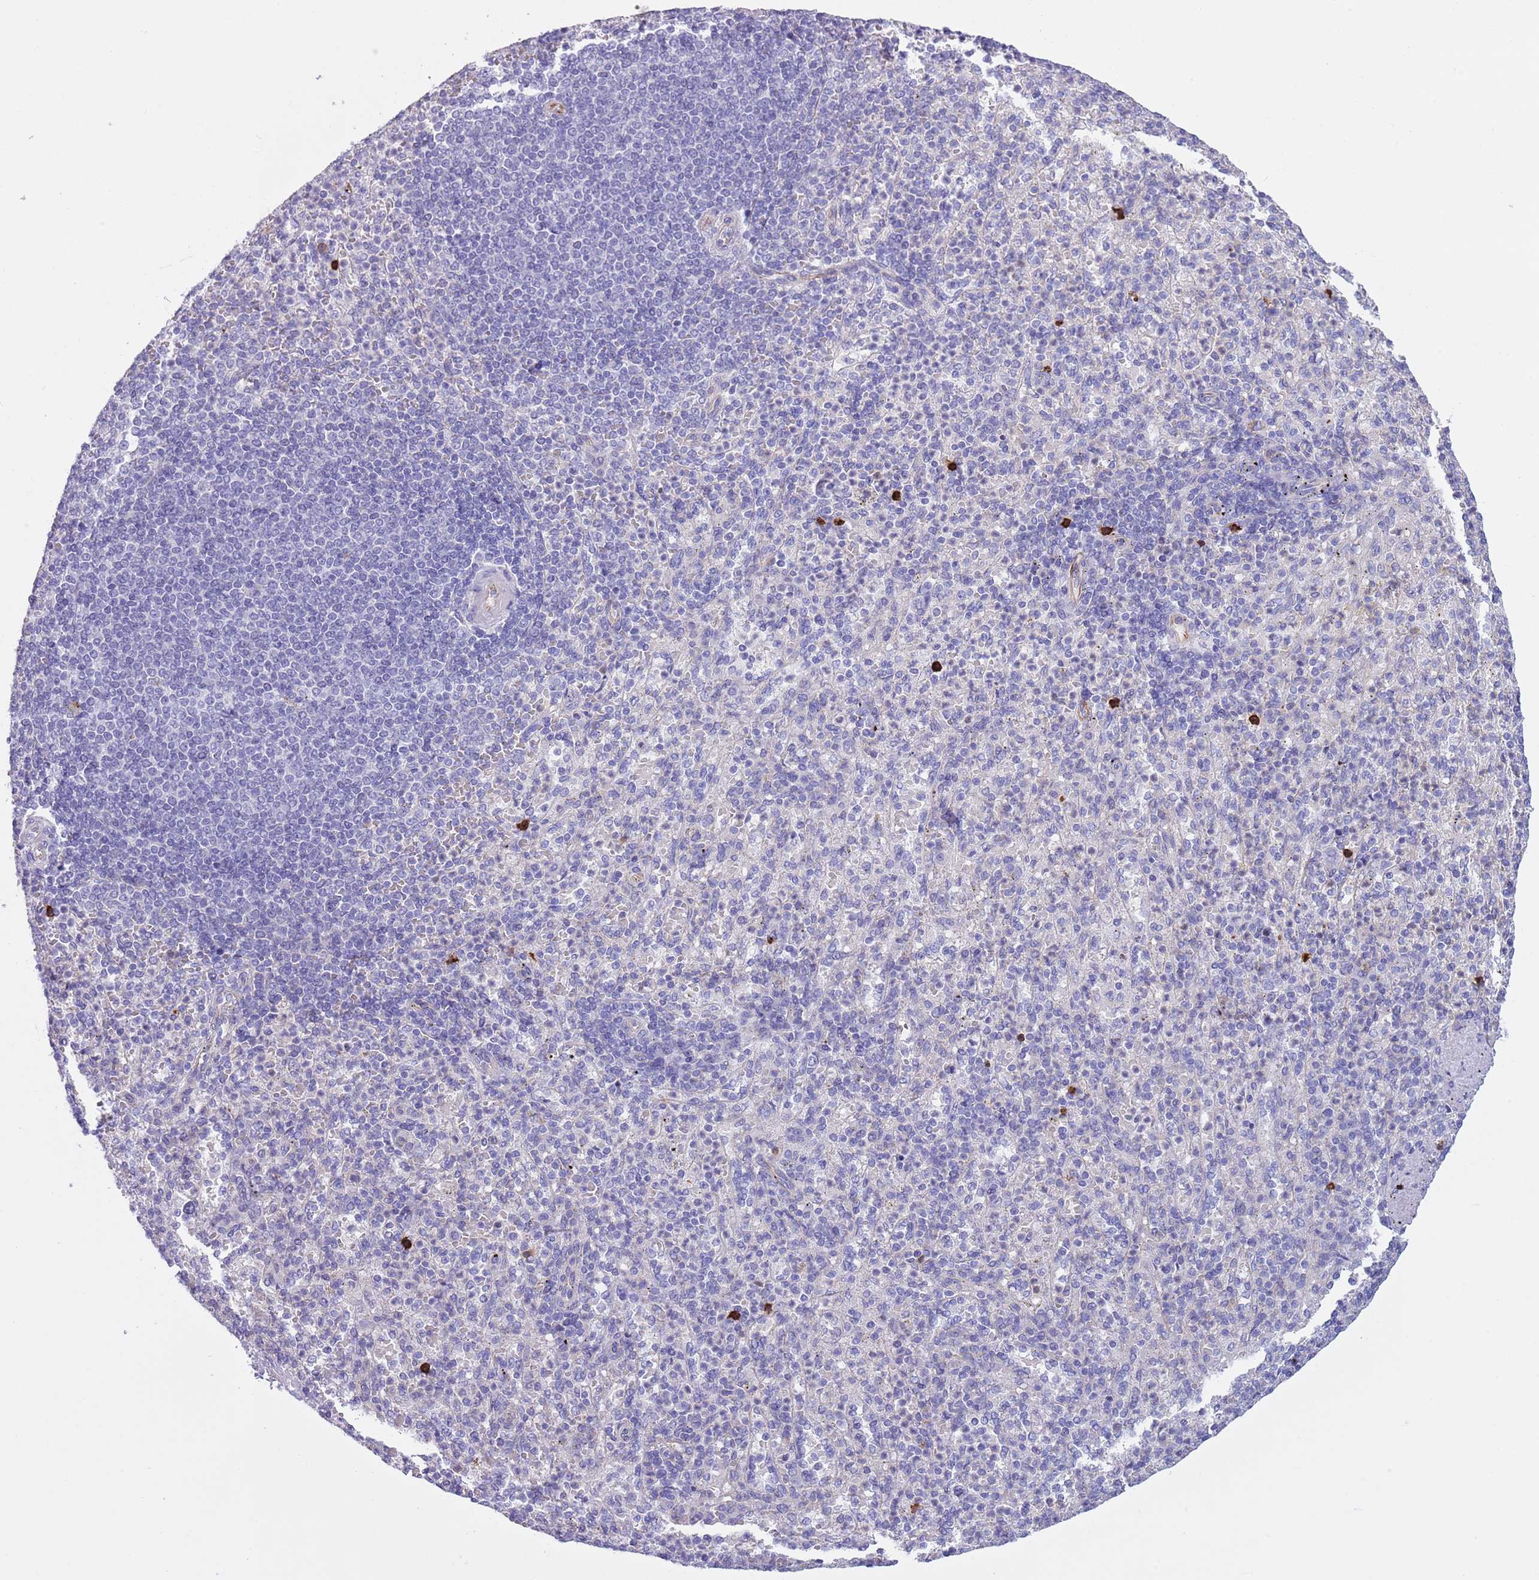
{"staining": {"intensity": "strong", "quantity": "<25%", "location": "cytoplasmic/membranous"}, "tissue": "spleen", "cell_type": "Cells in red pulp", "image_type": "normal", "snomed": [{"axis": "morphology", "description": "Normal tissue, NOS"}, {"axis": "topography", "description": "Spleen"}], "caption": "Brown immunohistochemical staining in normal spleen shows strong cytoplasmic/membranous staining in about <25% of cells in red pulp. (DAB (3,3'-diaminobenzidine) IHC with brightfield microscopy, high magnification).", "gene": "TSGA13", "patient": {"sex": "female", "age": 74}}